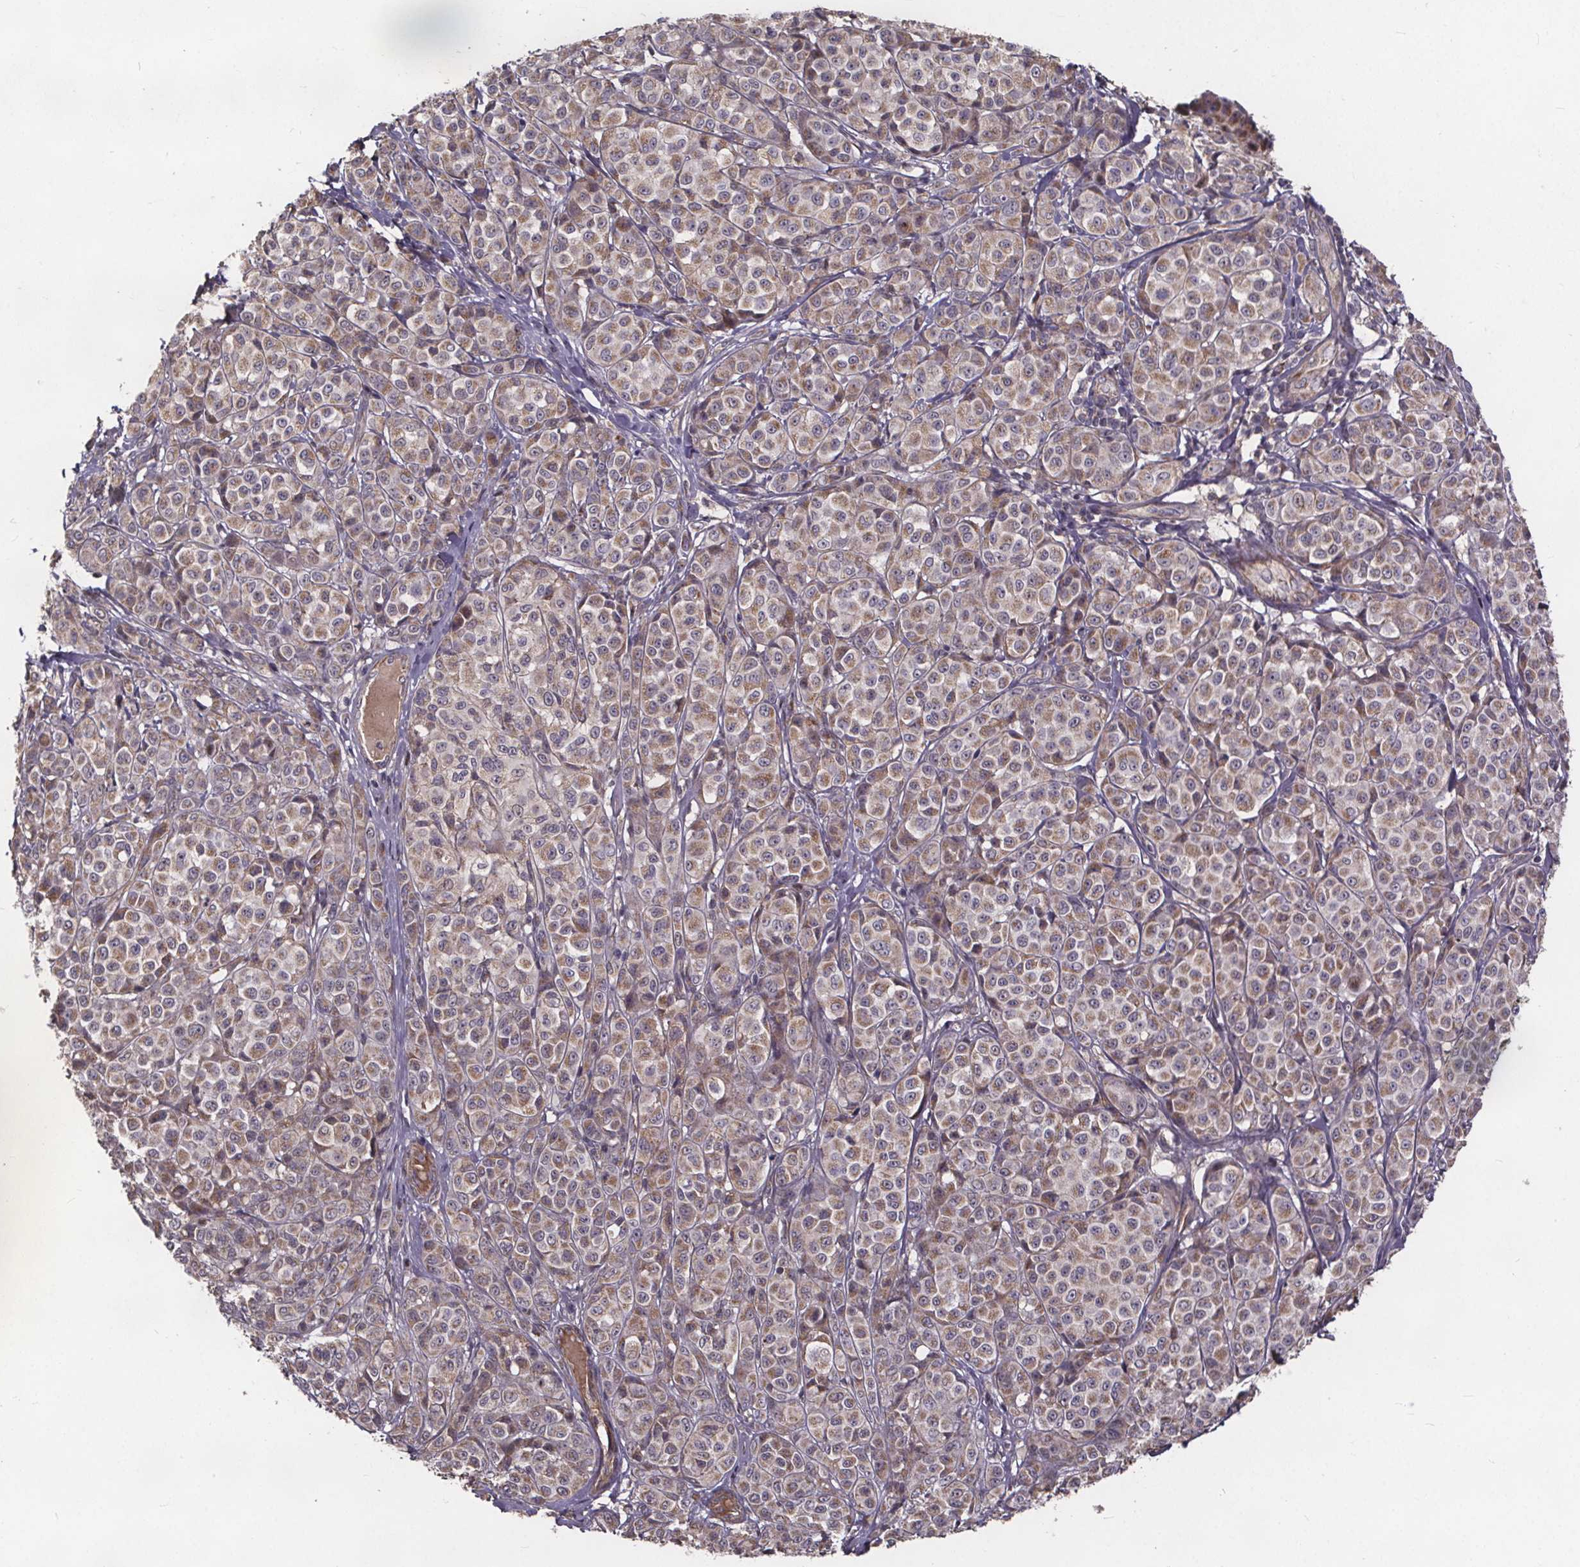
{"staining": {"intensity": "weak", "quantity": ">75%", "location": "cytoplasmic/membranous"}, "tissue": "melanoma", "cell_type": "Tumor cells", "image_type": "cancer", "snomed": [{"axis": "morphology", "description": "Malignant melanoma, NOS"}, {"axis": "topography", "description": "Skin"}], "caption": "Immunohistochemistry (IHC) of human malignant melanoma displays low levels of weak cytoplasmic/membranous positivity in about >75% of tumor cells.", "gene": "YME1L1", "patient": {"sex": "male", "age": 89}}